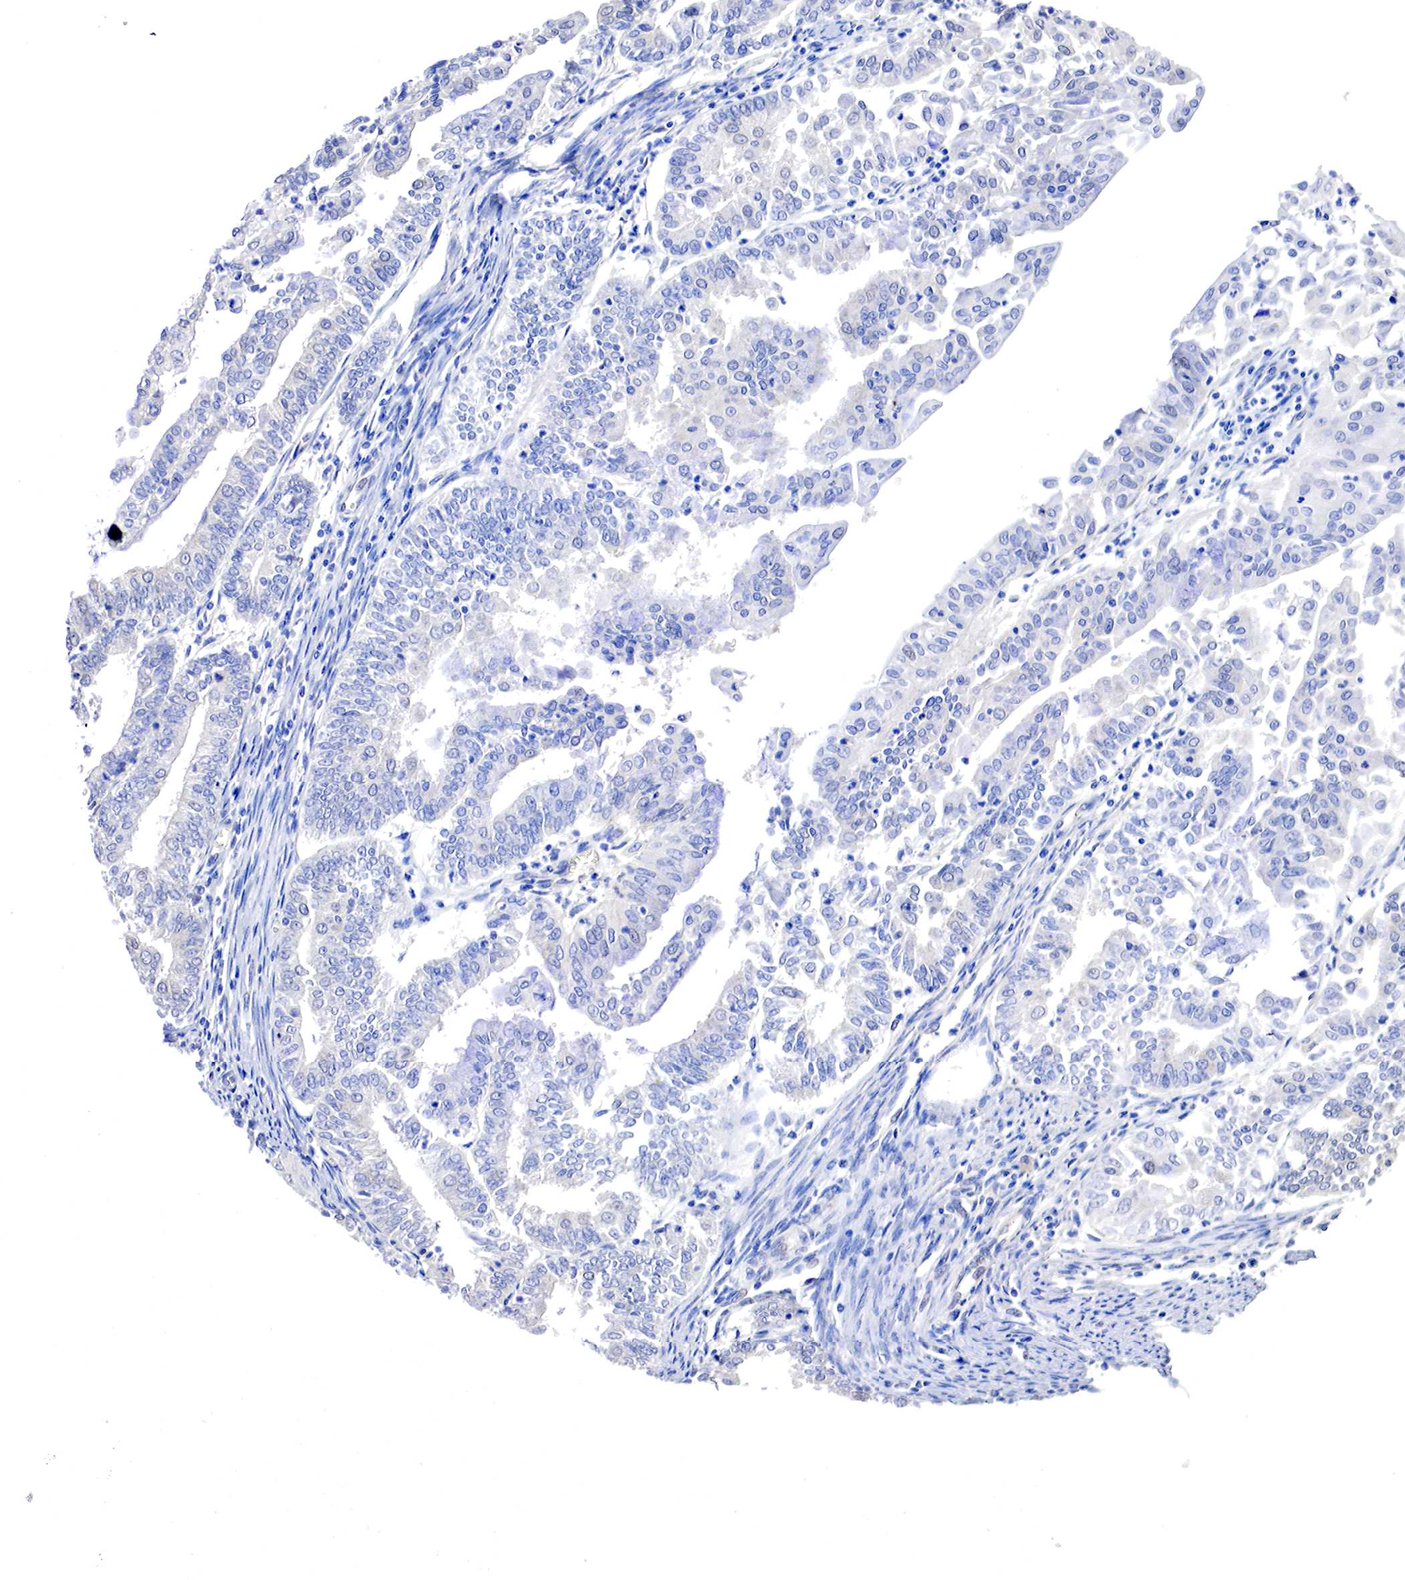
{"staining": {"intensity": "negative", "quantity": "none", "location": "none"}, "tissue": "endometrial cancer", "cell_type": "Tumor cells", "image_type": "cancer", "snomed": [{"axis": "morphology", "description": "Adenocarcinoma, NOS"}, {"axis": "topography", "description": "Endometrium"}], "caption": "DAB immunohistochemical staining of human adenocarcinoma (endometrial) reveals no significant positivity in tumor cells.", "gene": "PABIR2", "patient": {"sex": "female", "age": 75}}